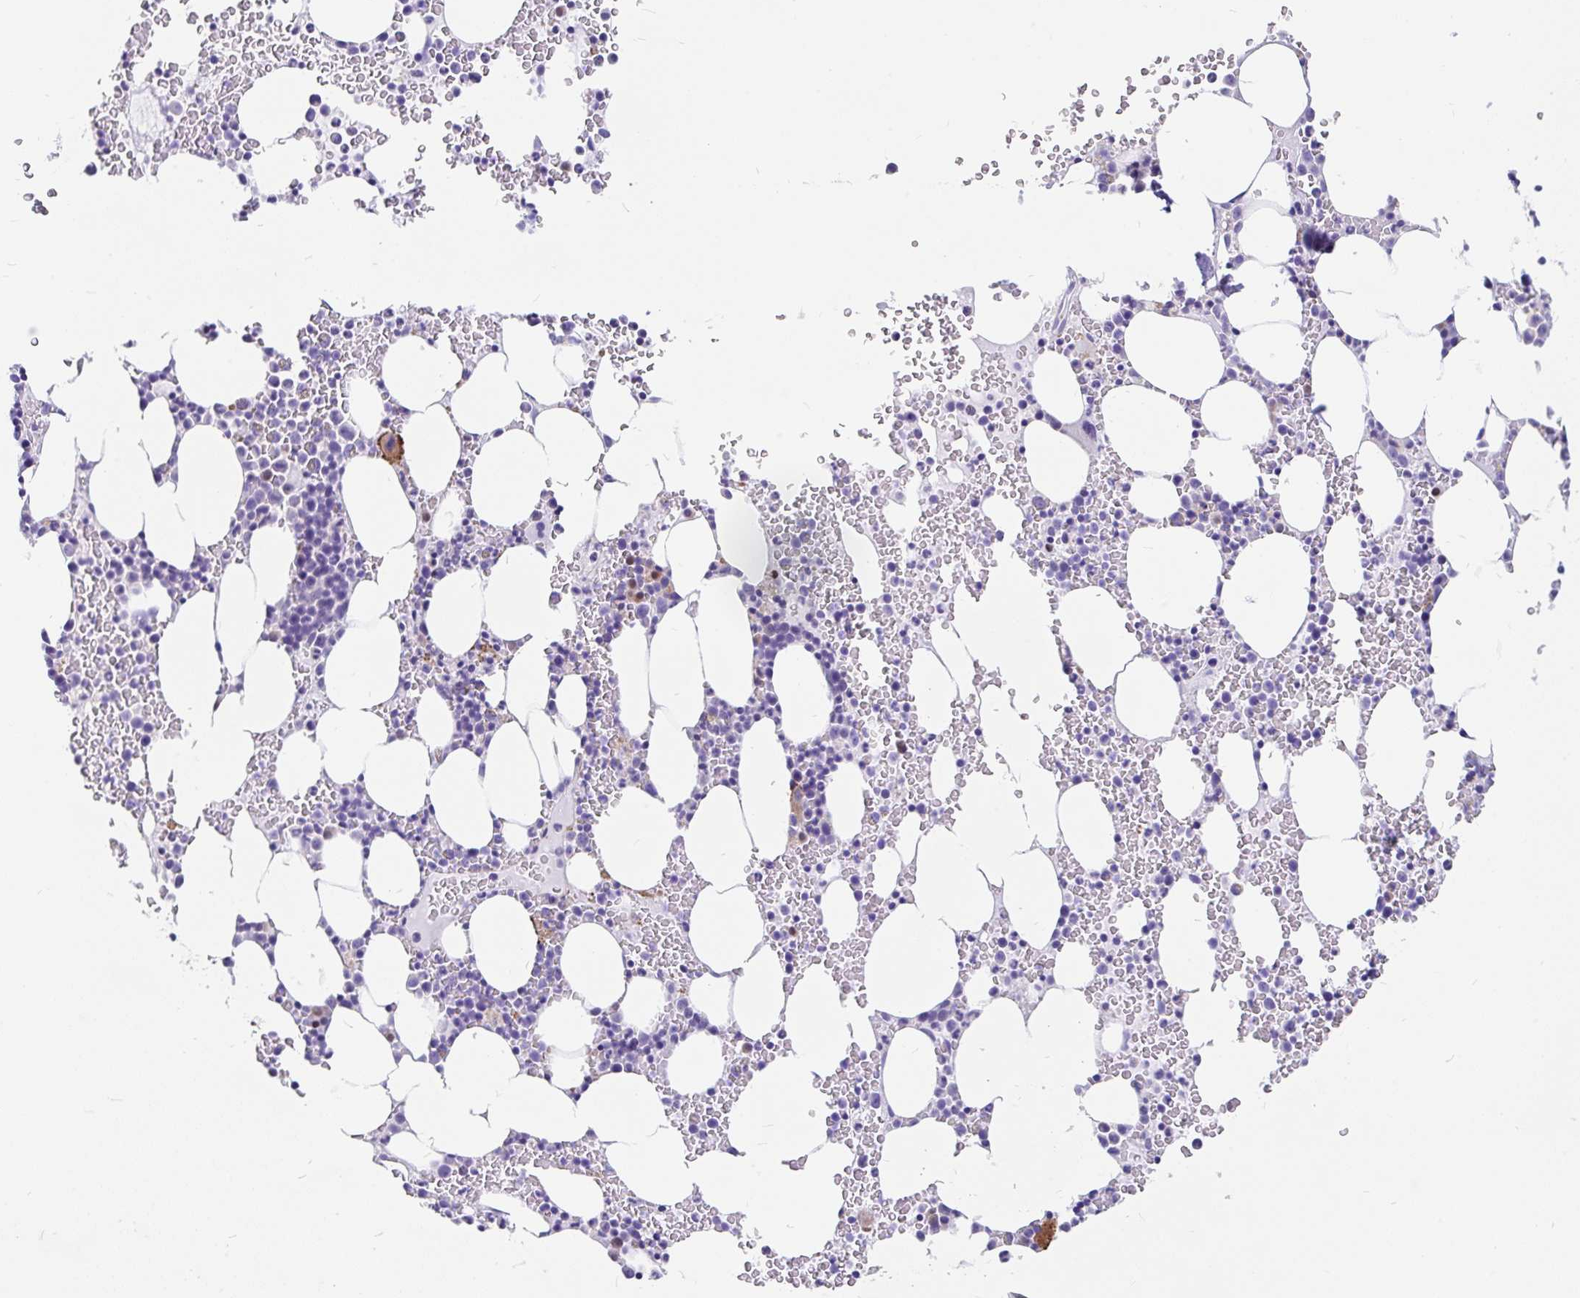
{"staining": {"intensity": "moderate", "quantity": "<25%", "location": "cytoplasmic/membranous"}, "tissue": "bone marrow", "cell_type": "Hematopoietic cells", "image_type": "normal", "snomed": [{"axis": "morphology", "description": "Normal tissue, NOS"}, {"axis": "topography", "description": "Bone marrow"}], "caption": "Protein expression analysis of unremarkable human bone marrow reveals moderate cytoplasmic/membranous expression in about <25% of hematopoietic cells.", "gene": "EML5", "patient": {"sex": "female", "age": 62}}